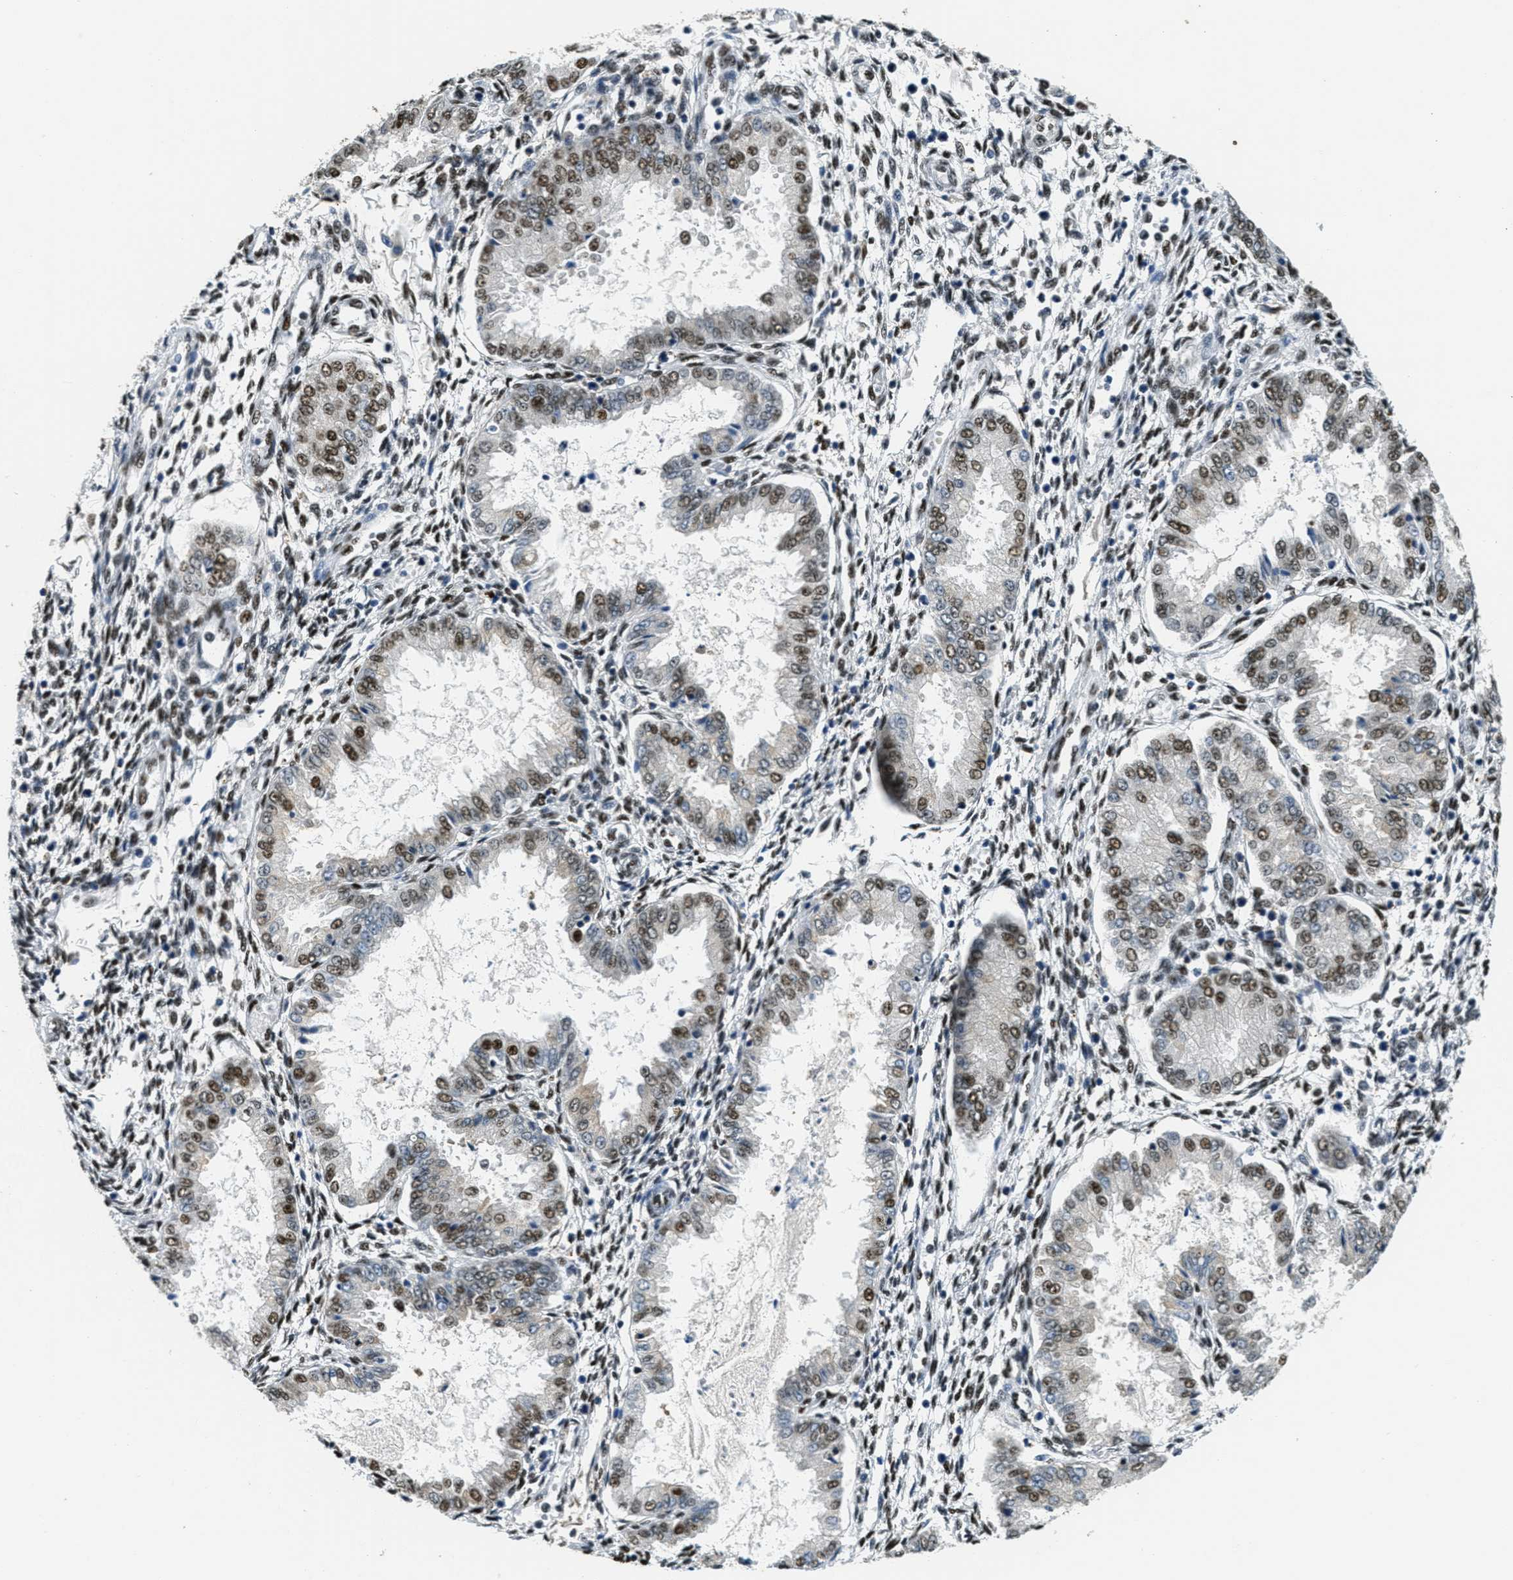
{"staining": {"intensity": "strong", "quantity": ">75%", "location": "nuclear"}, "tissue": "endometrium", "cell_type": "Cells in endometrial stroma", "image_type": "normal", "snomed": [{"axis": "morphology", "description": "Normal tissue, NOS"}, {"axis": "topography", "description": "Endometrium"}], "caption": "Protein expression analysis of benign endometrium exhibits strong nuclear staining in approximately >75% of cells in endometrial stroma.", "gene": "SSB", "patient": {"sex": "female", "age": 33}}